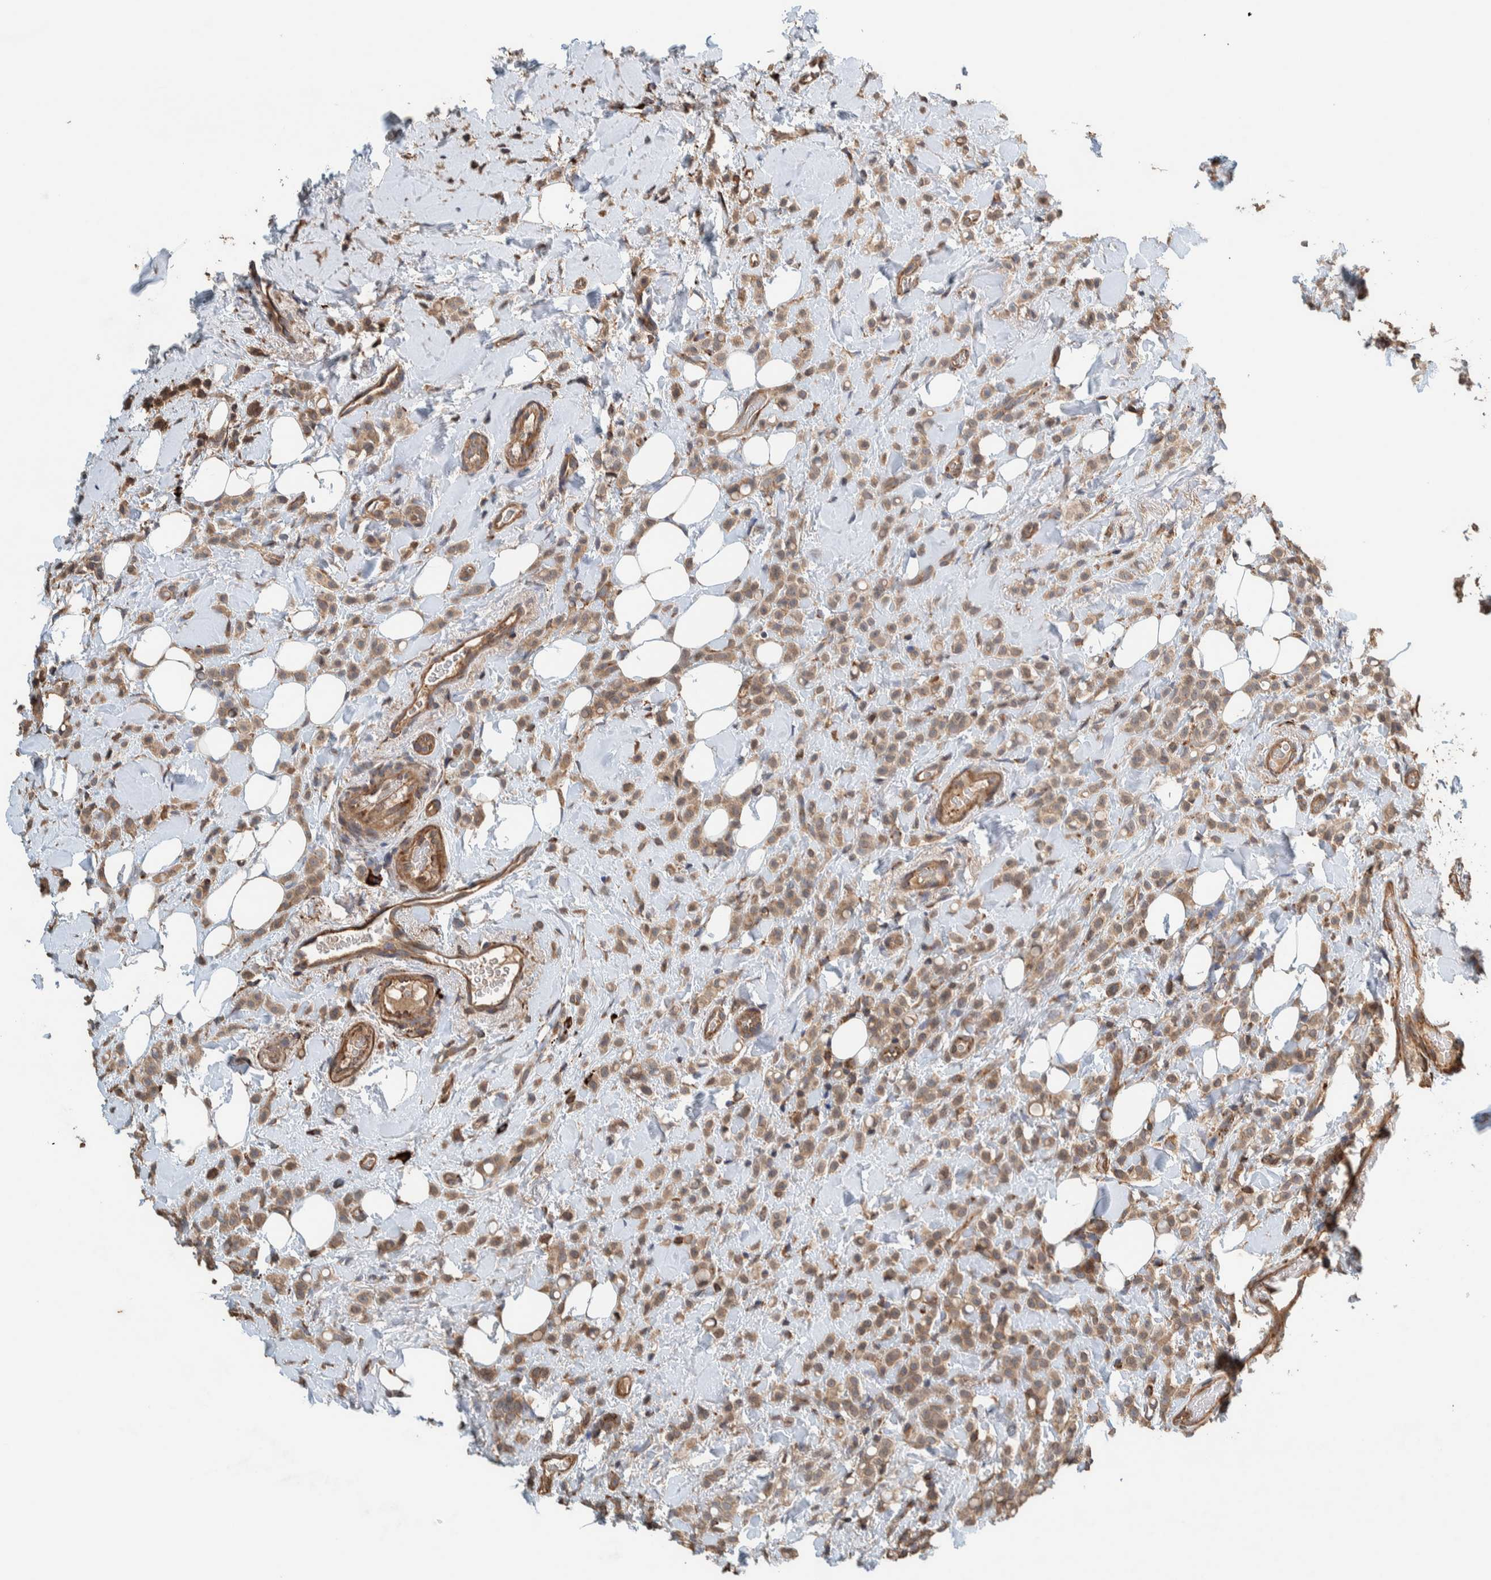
{"staining": {"intensity": "moderate", "quantity": ">75%", "location": "cytoplasmic/membranous"}, "tissue": "breast cancer", "cell_type": "Tumor cells", "image_type": "cancer", "snomed": [{"axis": "morphology", "description": "Normal tissue, NOS"}, {"axis": "morphology", "description": "Lobular carcinoma"}, {"axis": "topography", "description": "Breast"}], "caption": "Protein analysis of breast lobular carcinoma tissue reveals moderate cytoplasmic/membranous staining in approximately >75% of tumor cells.", "gene": "PLA2G3", "patient": {"sex": "female", "age": 50}}